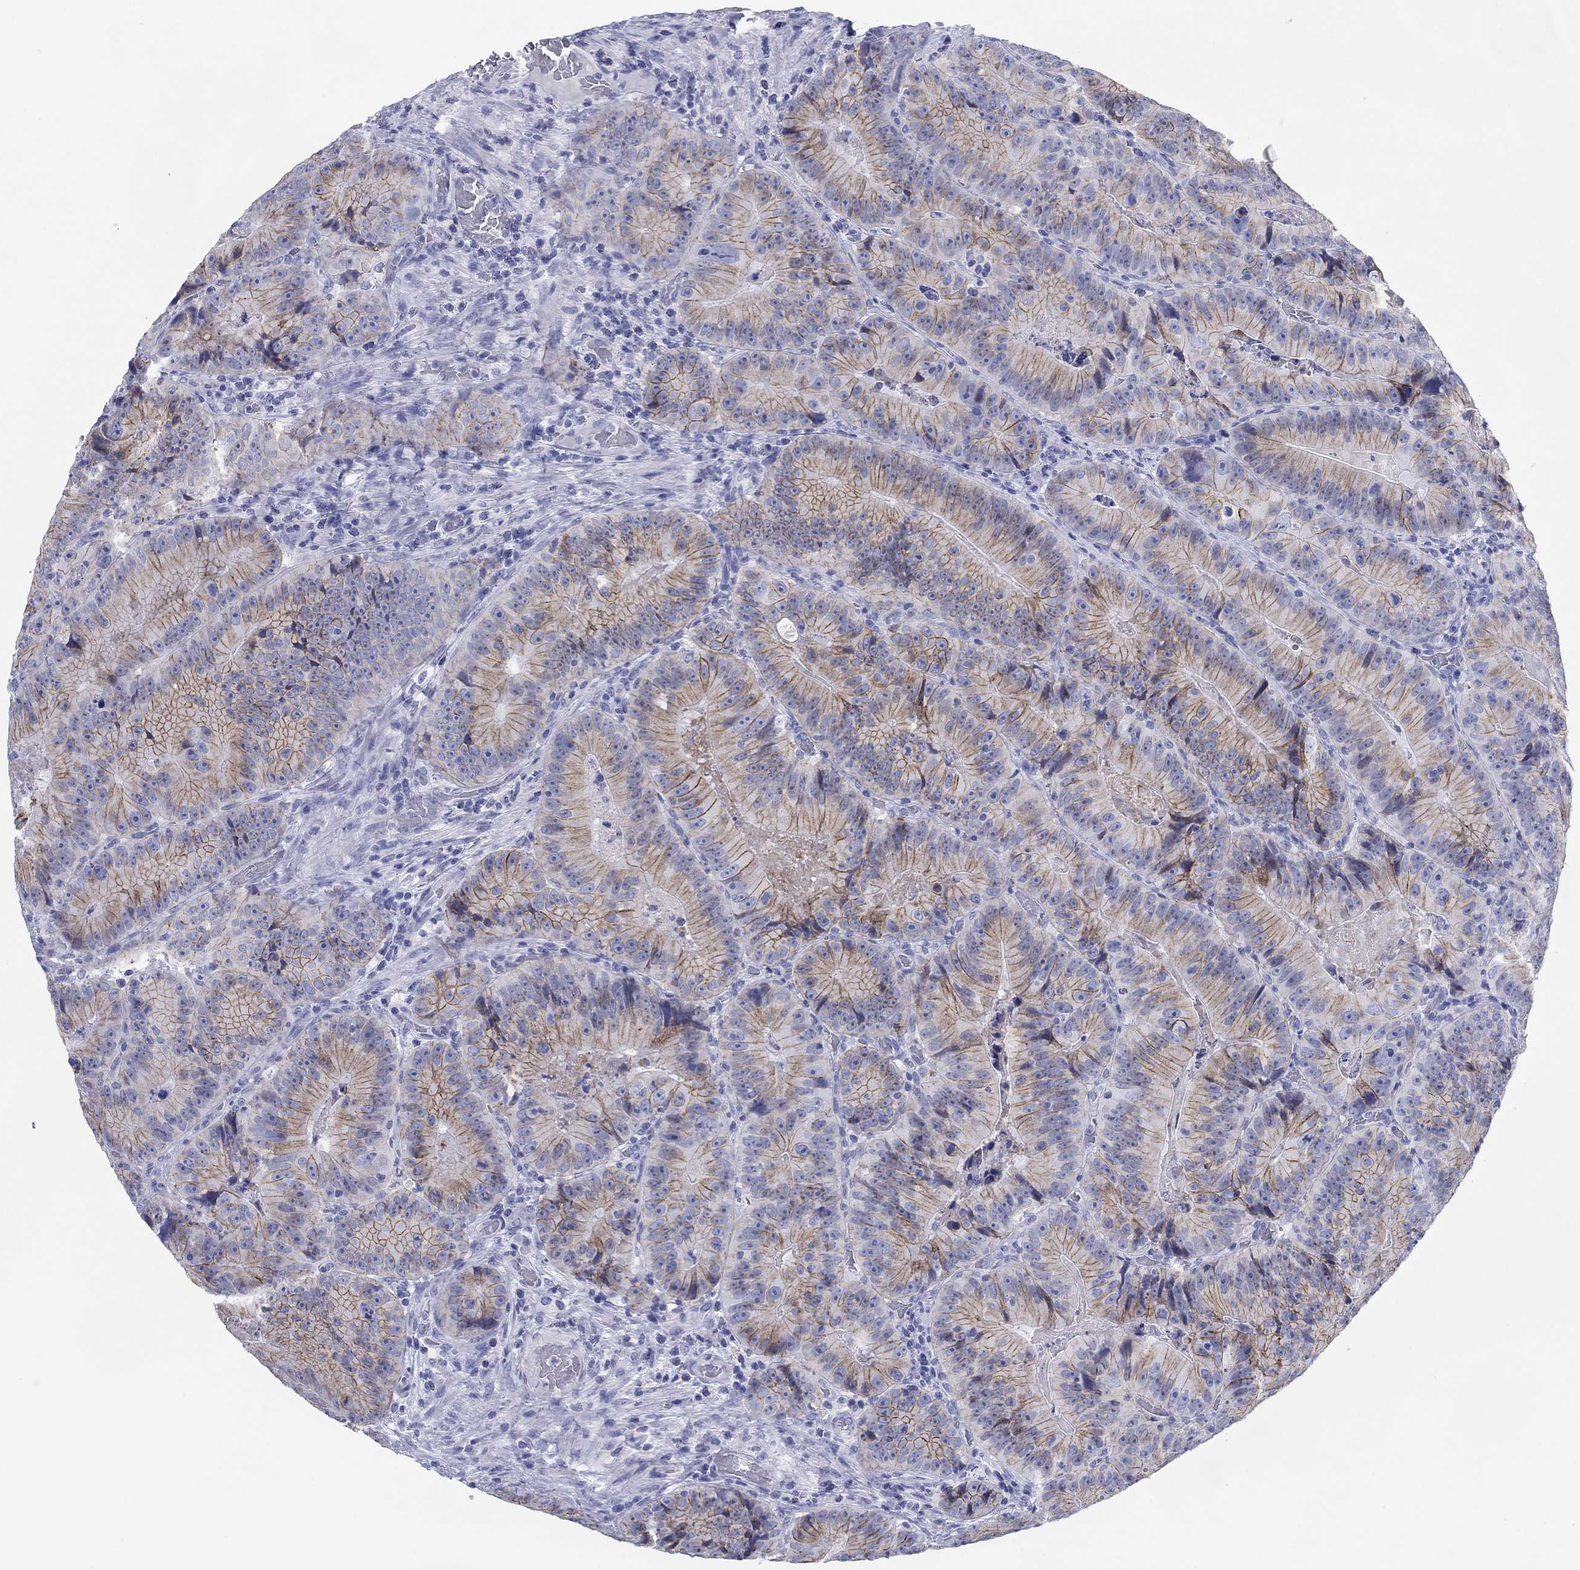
{"staining": {"intensity": "strong", "quantity": "25%-75%", "location": "cytoplasmic/membranous"}, "tissue": "colorectal cancer", "cell_type": "Tumor cells", "image_type": "cancer", "snomed": [{"axis": "morphology", "description": "Adenocarcinoma, NOS"}, {"axis": "topography", "description": "Colon"}], "caption": "Colorectal cancer was stained to show a protein in brown. There is high levels of strong cytoplasmic/membranous staining in approximately 25%-75% of tumor cells.", "gene": "ATP1B1", "patient": {"sex": "female", "age": 86}}